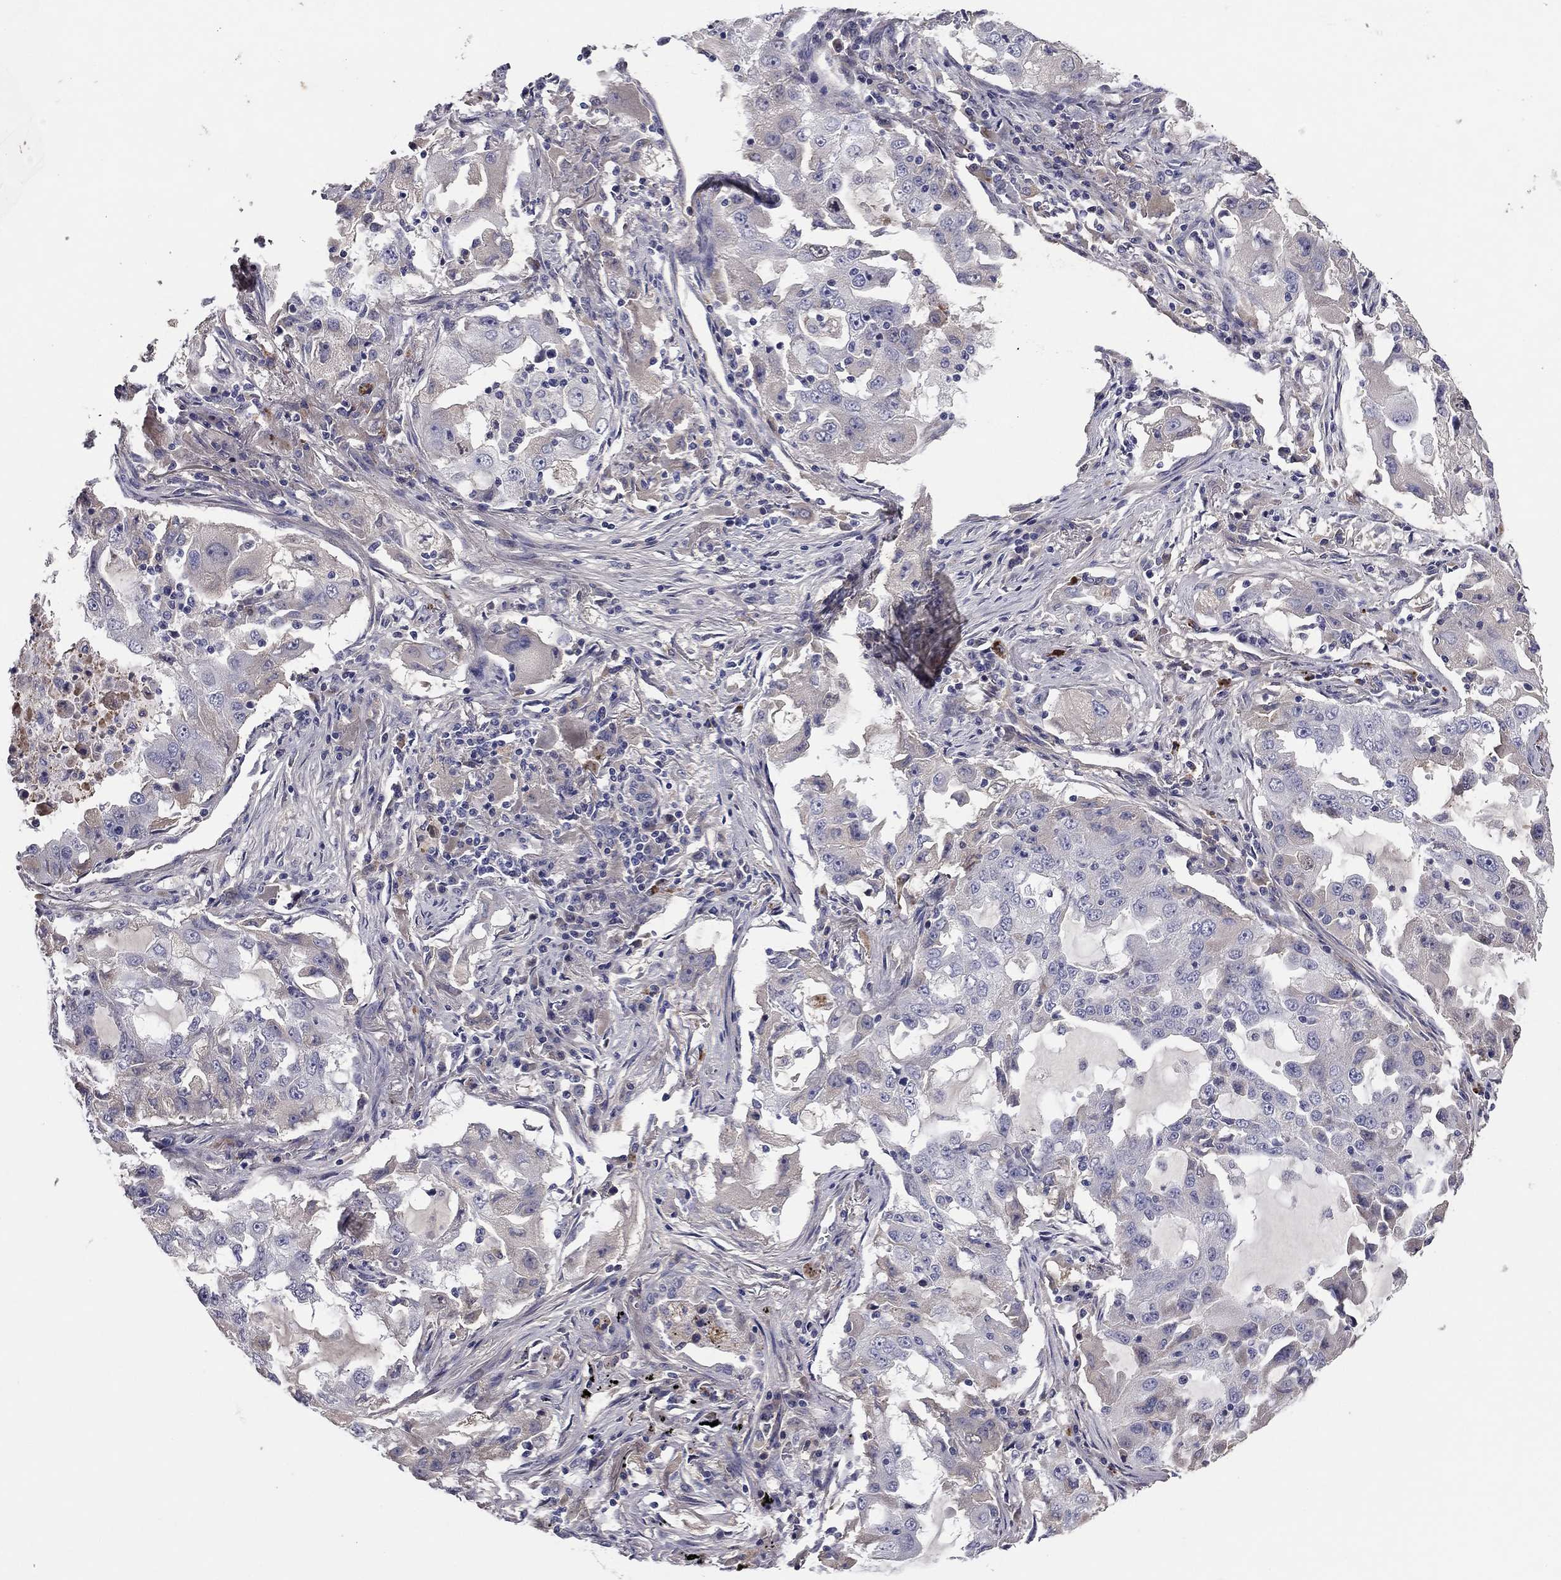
{"staining": {"intensity": "negative", "quantity": "none", "location": "none"}, "tissue": "lung cancer", "cell_type": "Tumor cells", "image_type": "cancer", "snomed": [{"axis": "morphology", "description": "Adenocarcinoma, NOS"}, {"axis": "topography", "description": "Lung"}], "caption": "Tumor cells show no significant protein positivity in lung cancer. The staining is performed using DAB (3,3'-diaminobenzidine) brown chromogen with nuclei counter-stained in using hematoxylin.", "gene": "COL2A1", "patient": {"sex": "female", "age": 61}}